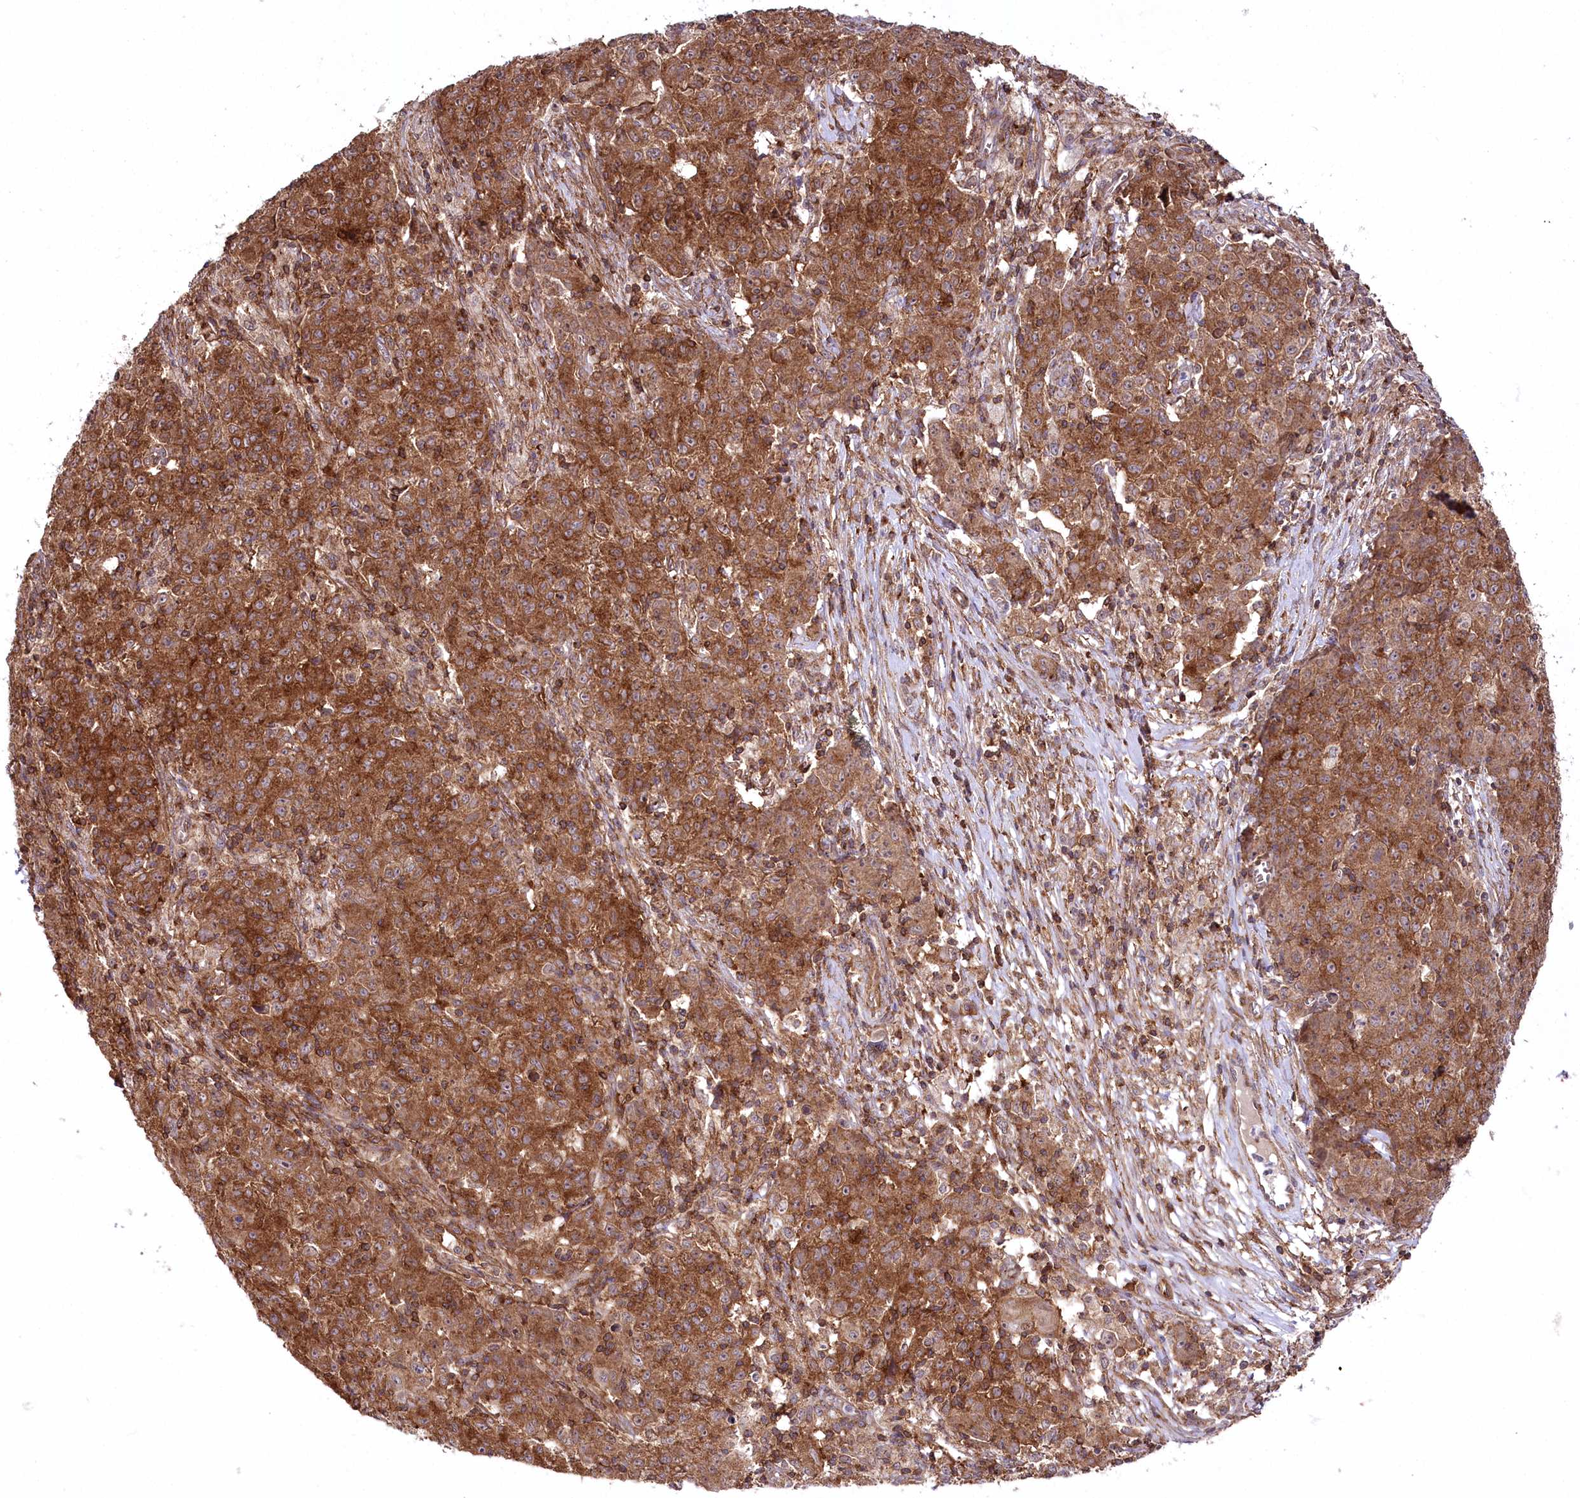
{"staining": {"intensity": "strong", "quantity": ">75%", "location": "cytoplasmic/membranous"}, "tissue": "ovarian cancer", "cell_type": "Tumor cells", "image_type": "cancer", "snomed": [{"axis": "morphology", "description": "Carcinoma, endometroid"}, {"axis": "topography", "description": "Ovary"}], "caption": "A histopathology image of human ovarian cancer (endometroid carcinoma) stained for a protein reveals strong cytoplasmic/membranous brown staining in tumor cells.", "gene": "CCDC91", "patient": {"sex": "female", "age": 42}}